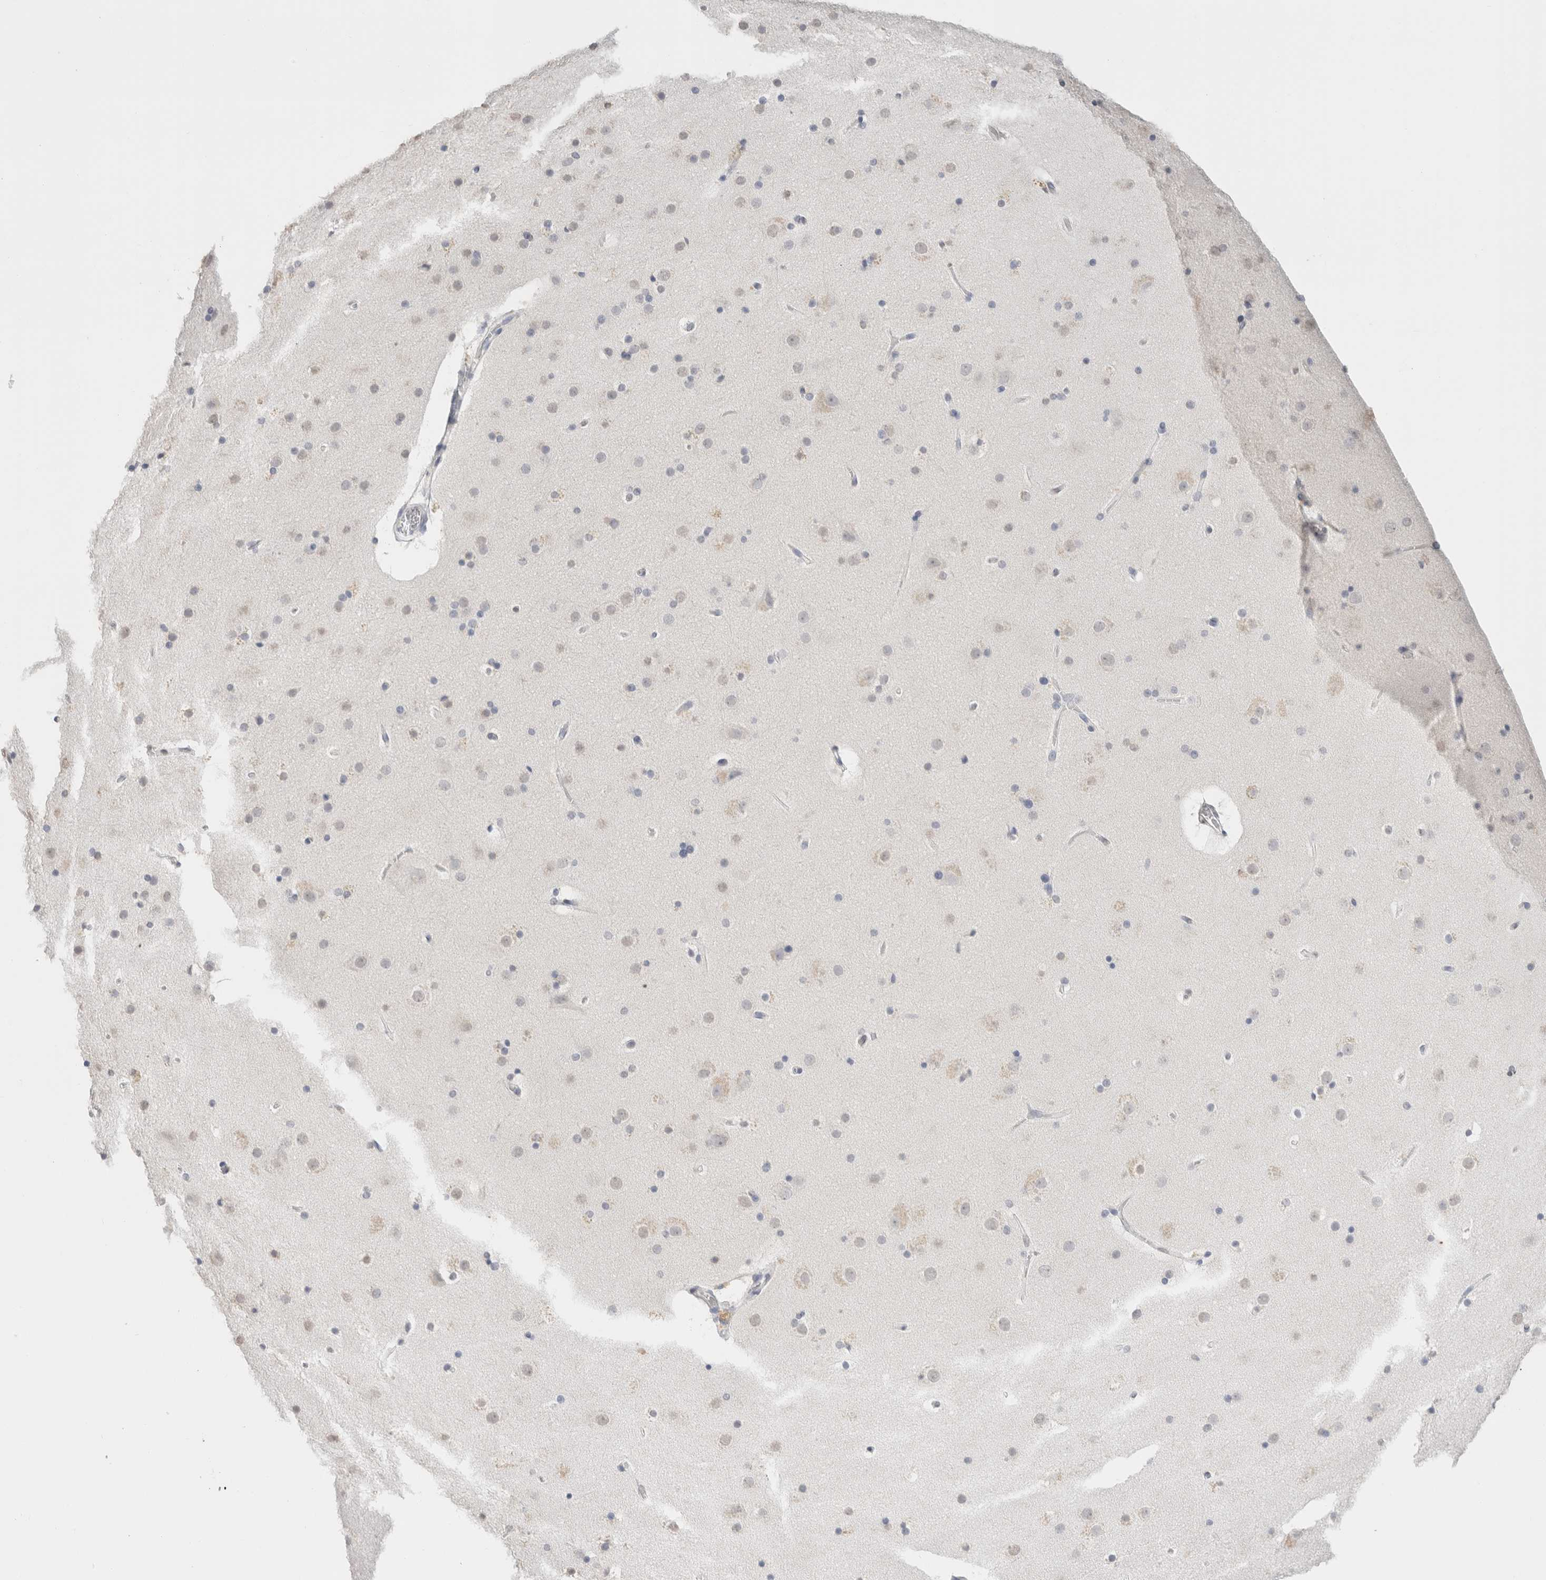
{"staining": {"intensity": "negative", "quantity": "none", "location": "none"}, "tissue": "cerebral cortex", "cell_type": "Endothelial cells", "image_type": "normal", "snomed": [{"axis": "morphology", "description": "Normal tissue, NOS"}, {"axis": "topography", "description": "Cerebral cortex"}], "caption": "A high-resolution micrograph shows IHC staining of unremarkable cerebral cortex, which exhibits no significant expression in endothelial cells.", "gene": "CD80", "patient": {"sex": "male", "age": 57}}